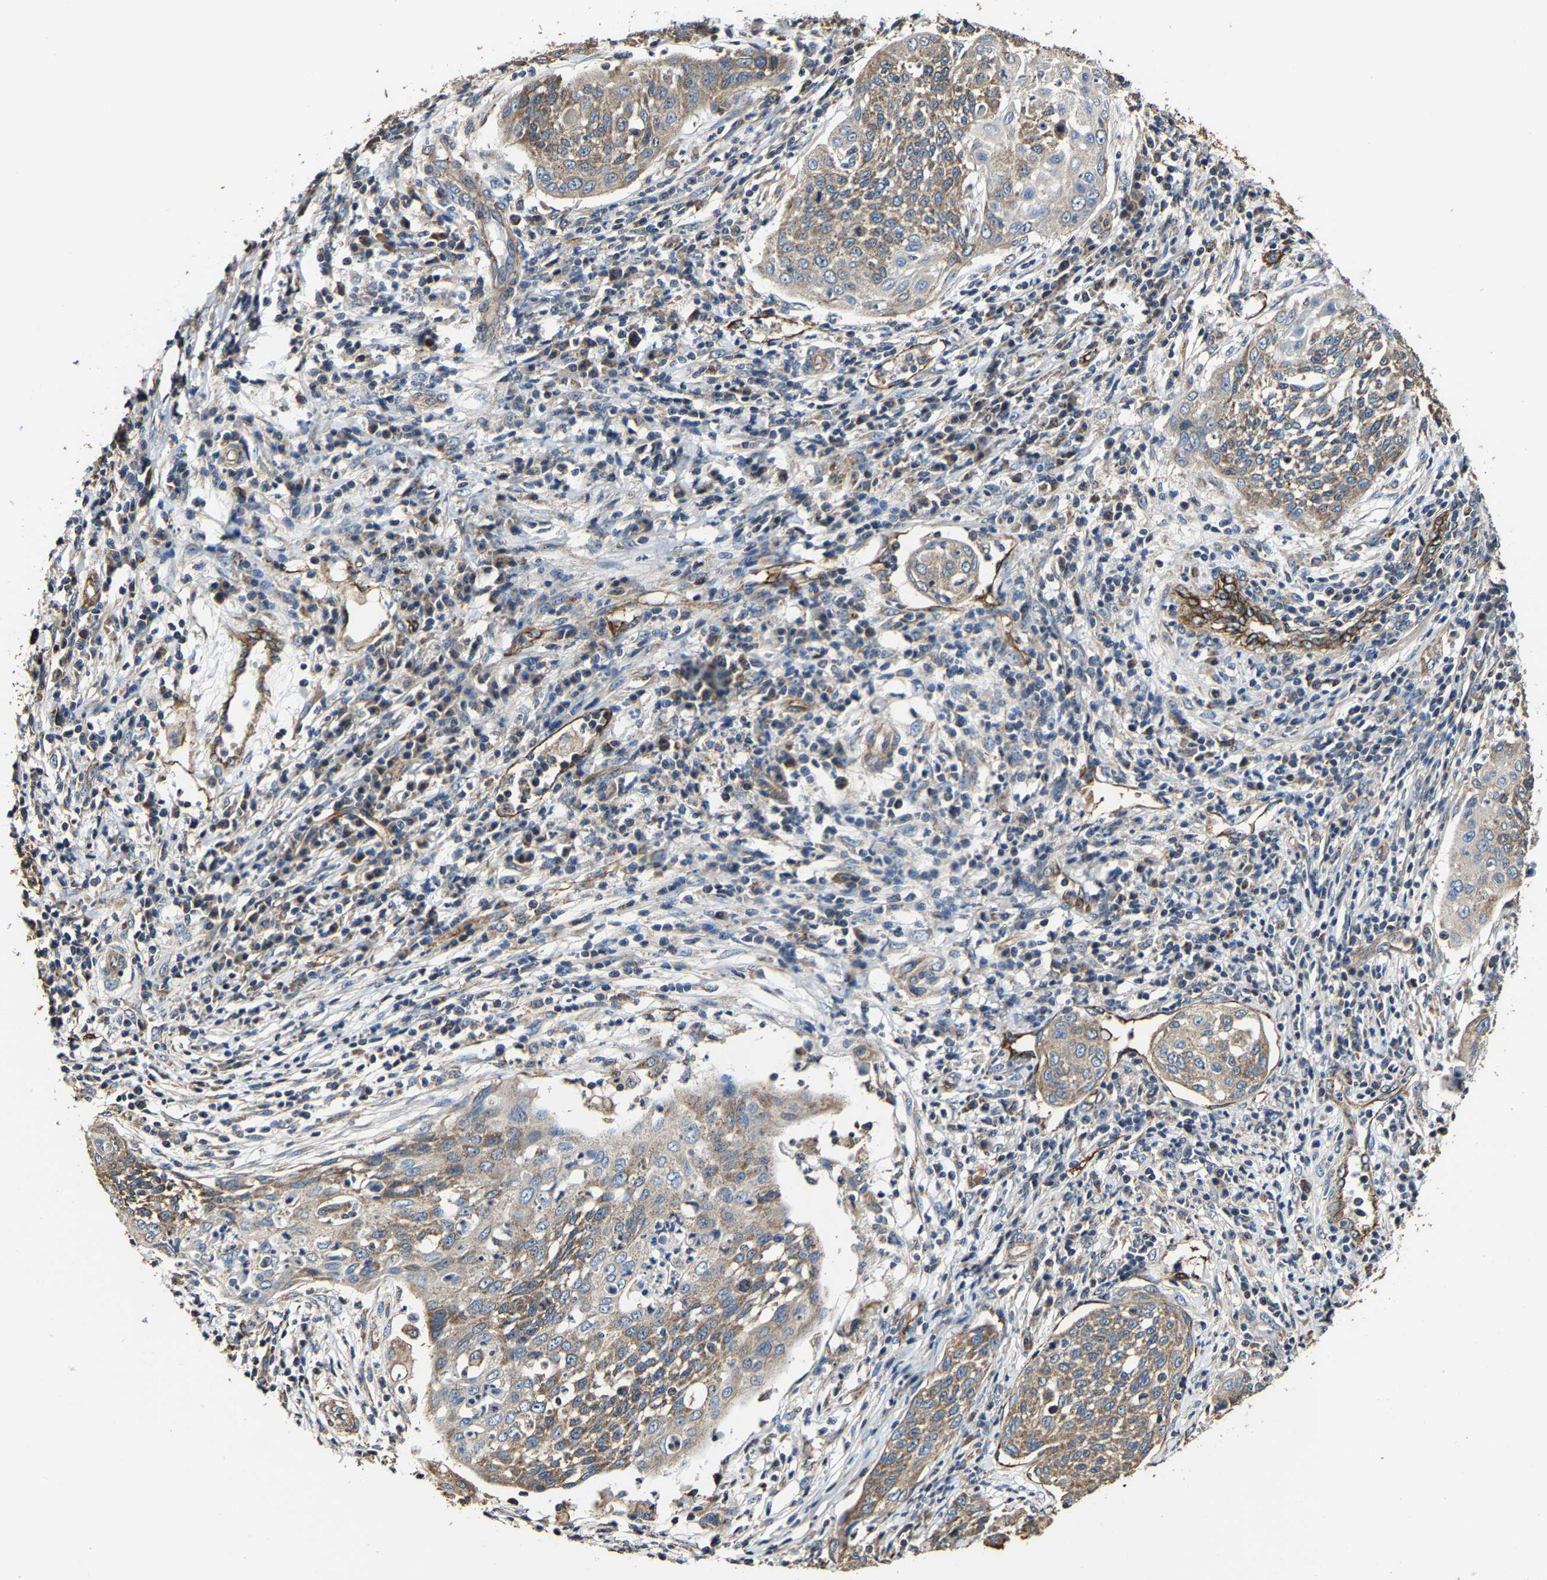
{"staining": {"intensity": "moderate", "quantity": "25%-75%", "location": "cytoplasmic/membranous"}, "tissue": "cervical cancer", "cell_type": "Tumor cells", "image_type": "cancer", "snomed": [{"axis": "morphology", "description": "Squamous cell carcinoma, NOS"}, {"axis": "topography", "description": "Cervix"}], "caption": "Immunohistochemical staining of cervical squamous cell carcinoma exhibits medium levels of moderate cytoplasmic/membranous protein positivity in about 25%-75% of tumor cells. (DAB IHC with brightfield microscopy, high magnification).", "gene": "GFRA3", "patient": {"sex": "female", "age": 34}}